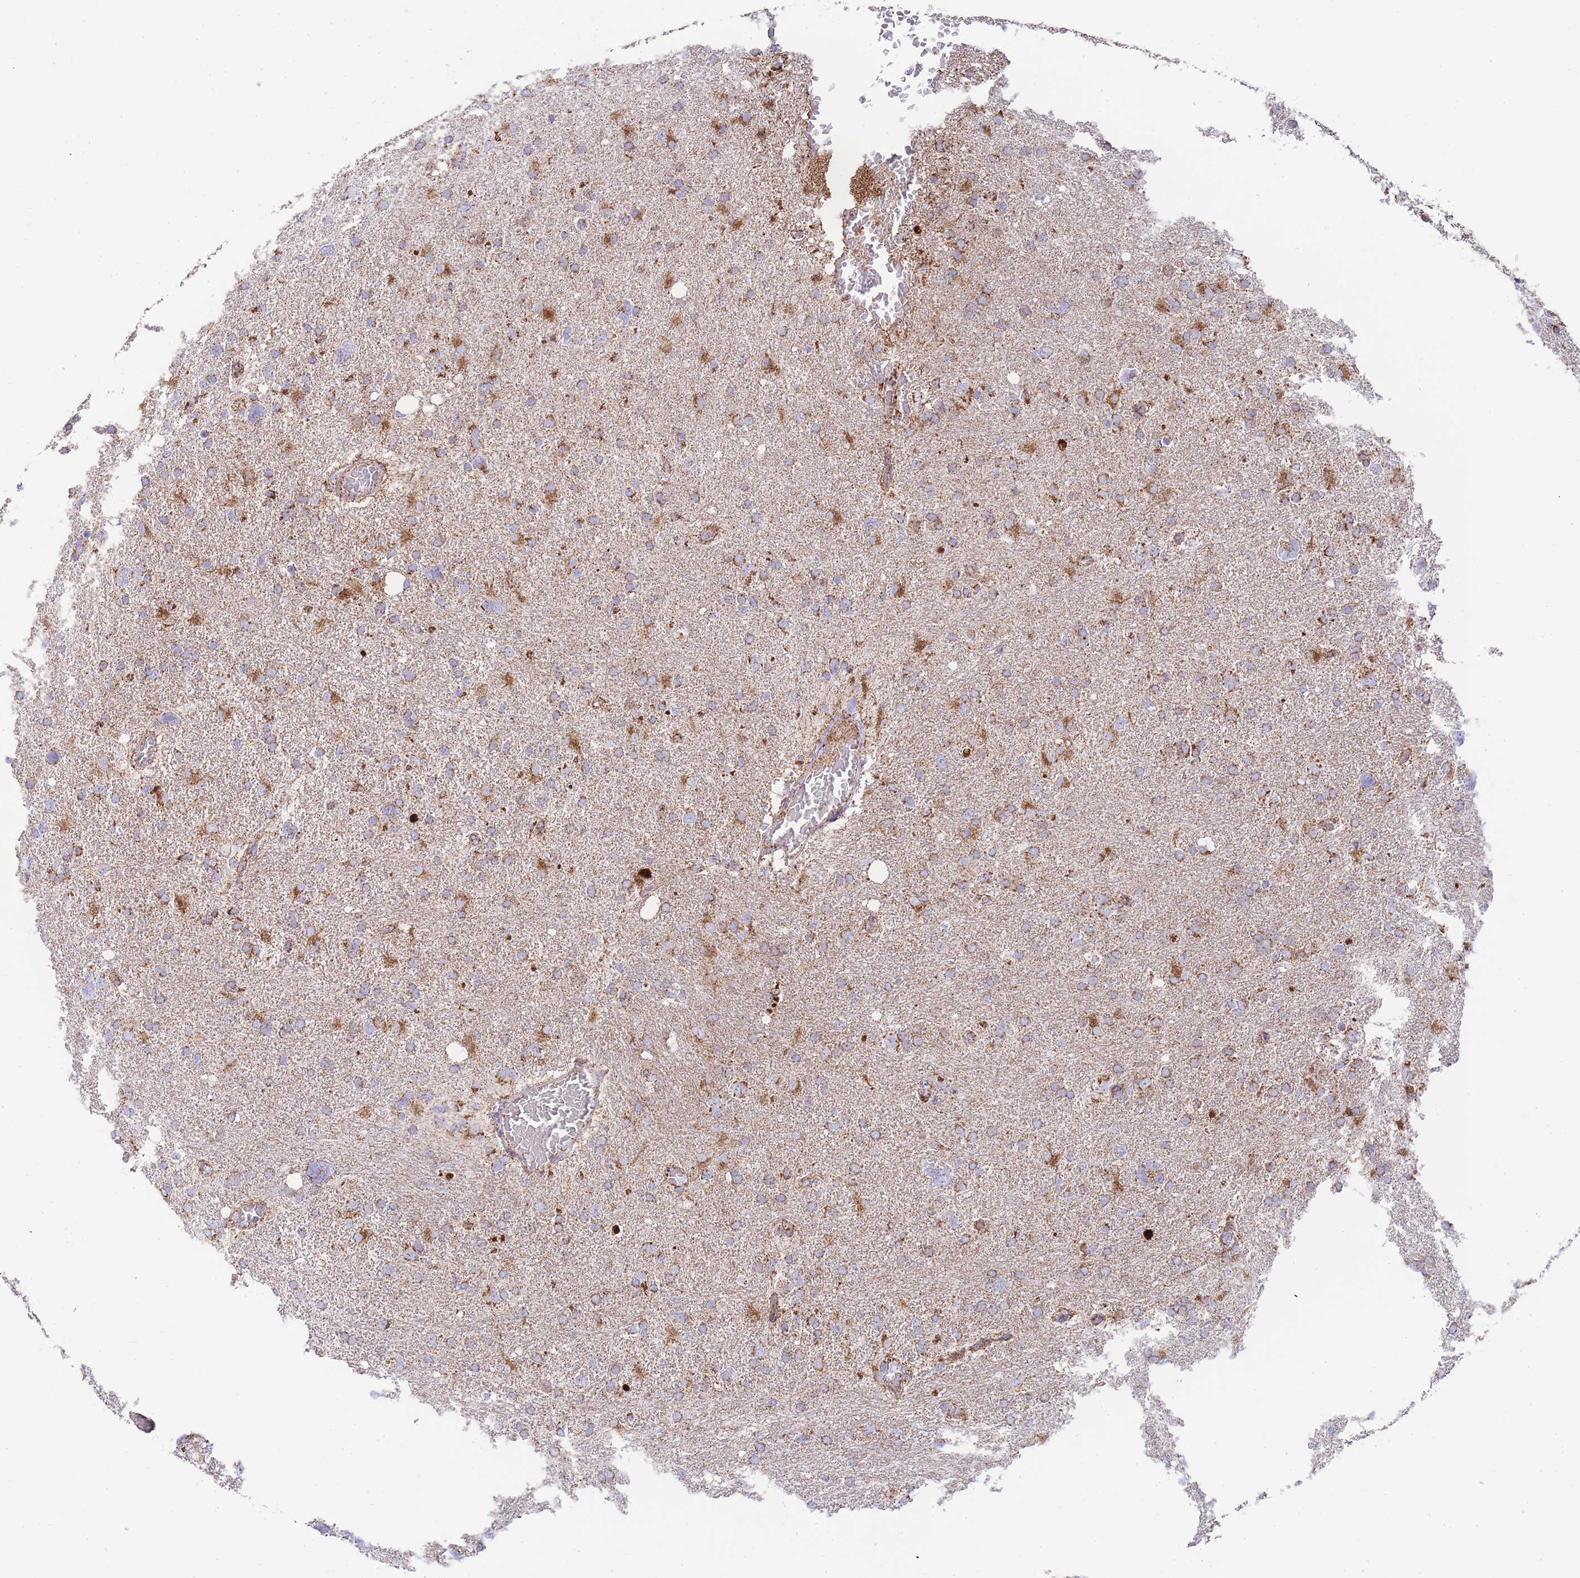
{"staining": {"intensity": "moderate", "quantity": ">75%", "location": "cytoplasmic/membranous"}, "tissue": "glioma", "cell_type": "Tumor cells", "image_type": "cancer", "snomed": [{"axis": "morphology", "description": "Glioma, malignant, High grade"}, {"axis": "topography", "description": "Brain"}], "caption": "High-power microscopy captured an IHC histopathology image of glioma, revealing moderate cytoplasmic/membranous expression in approximately >75% of tumor cells. (DAB (3,3'-diaminobenzidine) = brown stain, brightfield microscopy at high magnification).", "gene": "GSTM1", "patient": {"sex": "male", "age": 61}}